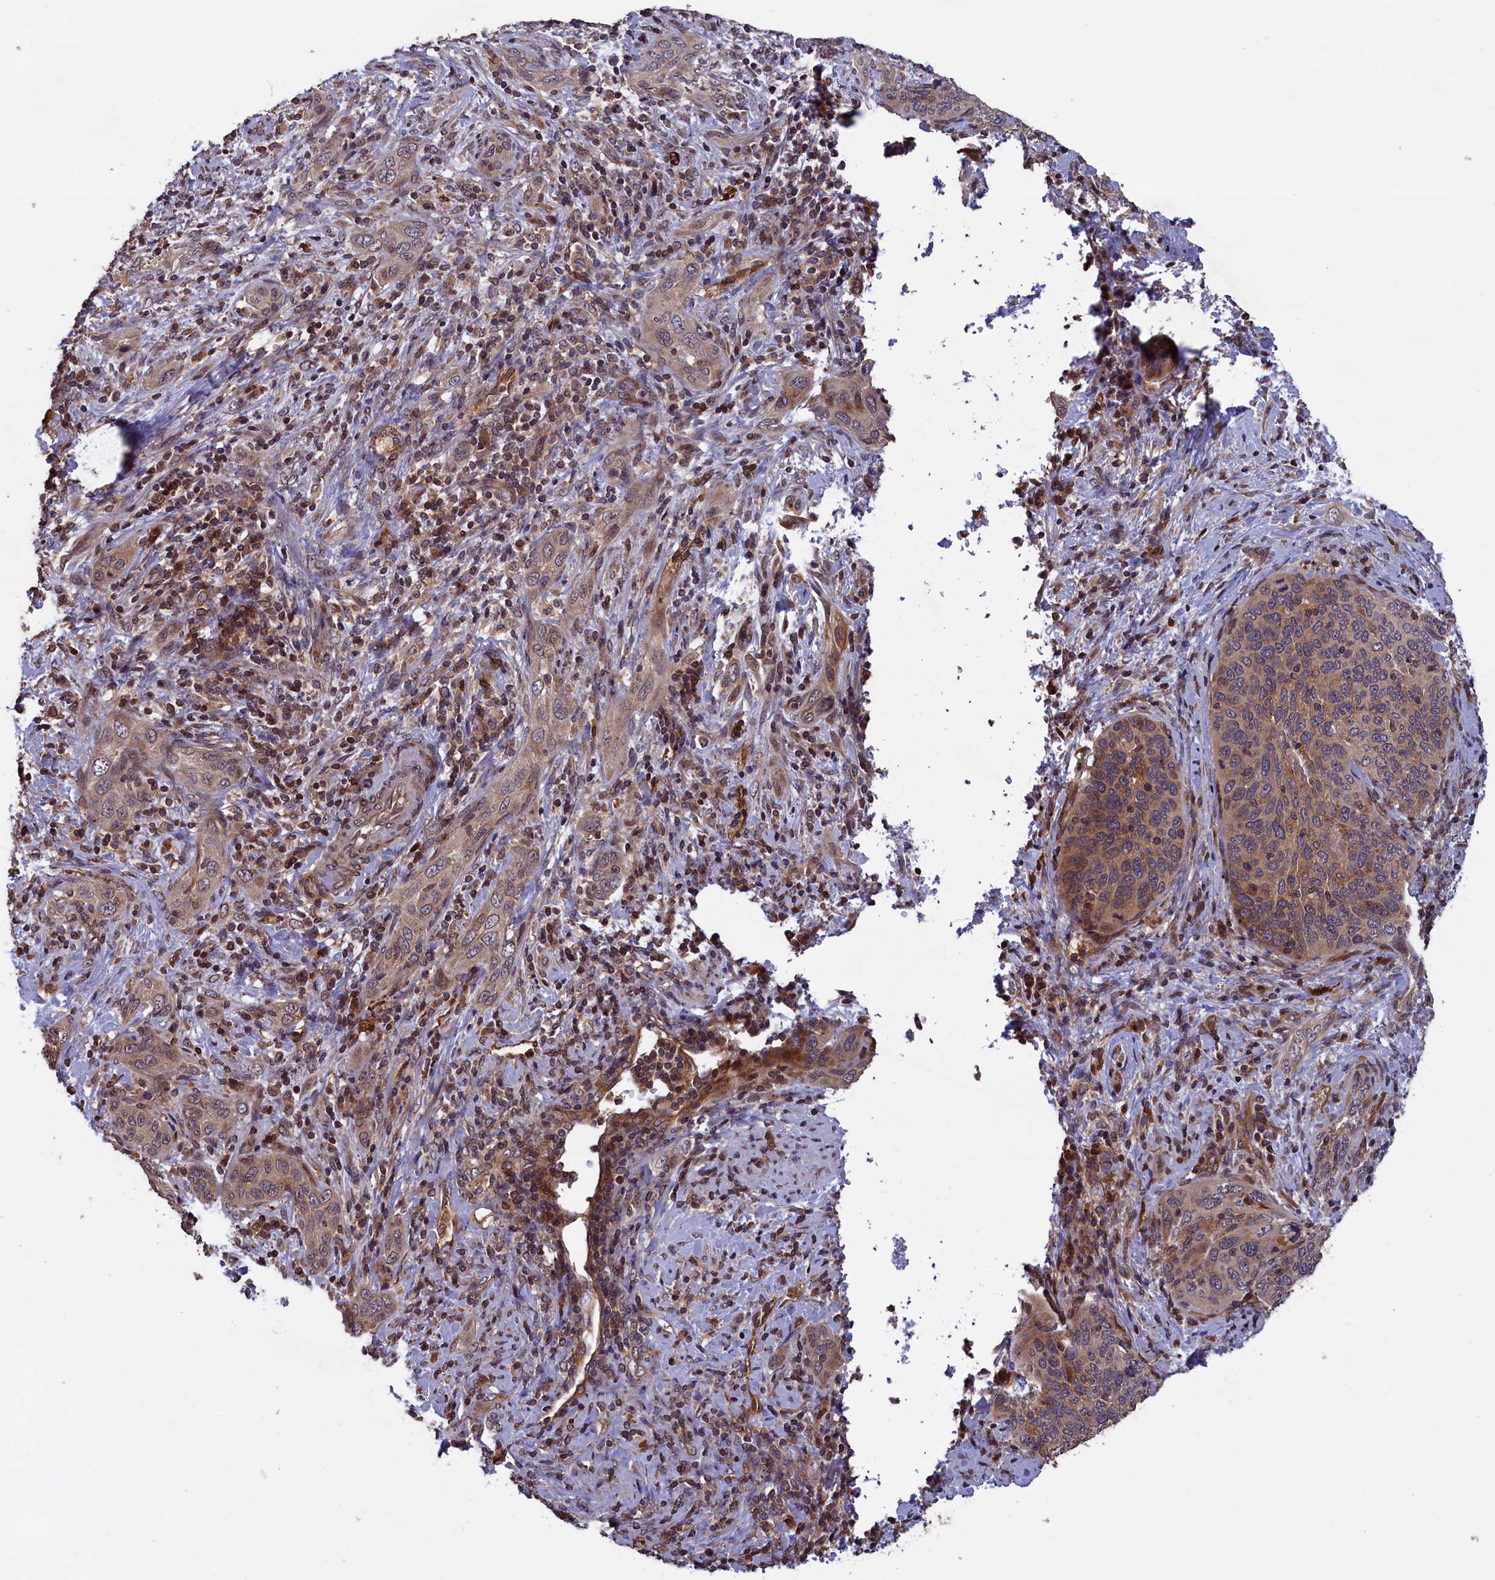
{"staining": {"intensity": "moderate", "quantity": "25%-75%", "location": "cytoplasmic/membranous"}, "tissue": "cervical cancer", "cell_type": "Tumor cells", "image_type": "cancer", "snomed": [{"axis": "morphology", "description": "Squamous cell carcinoma, NOS"}, {"axis": "topography", "description": "Cervix"}], "caption": "Squamous cell carcinoma (cervical) was stained to show a protein in brown. There is medium levels of moderate cytoplasmic/membranous expression in about 25%-75% of tumor cells. Using DAB (brown) and hematoxylin (blue) stains, captured at high magnification using brightfield microscopy.", "gene": "DENND1B", "patient": {"sex": "female", "age": 60}}